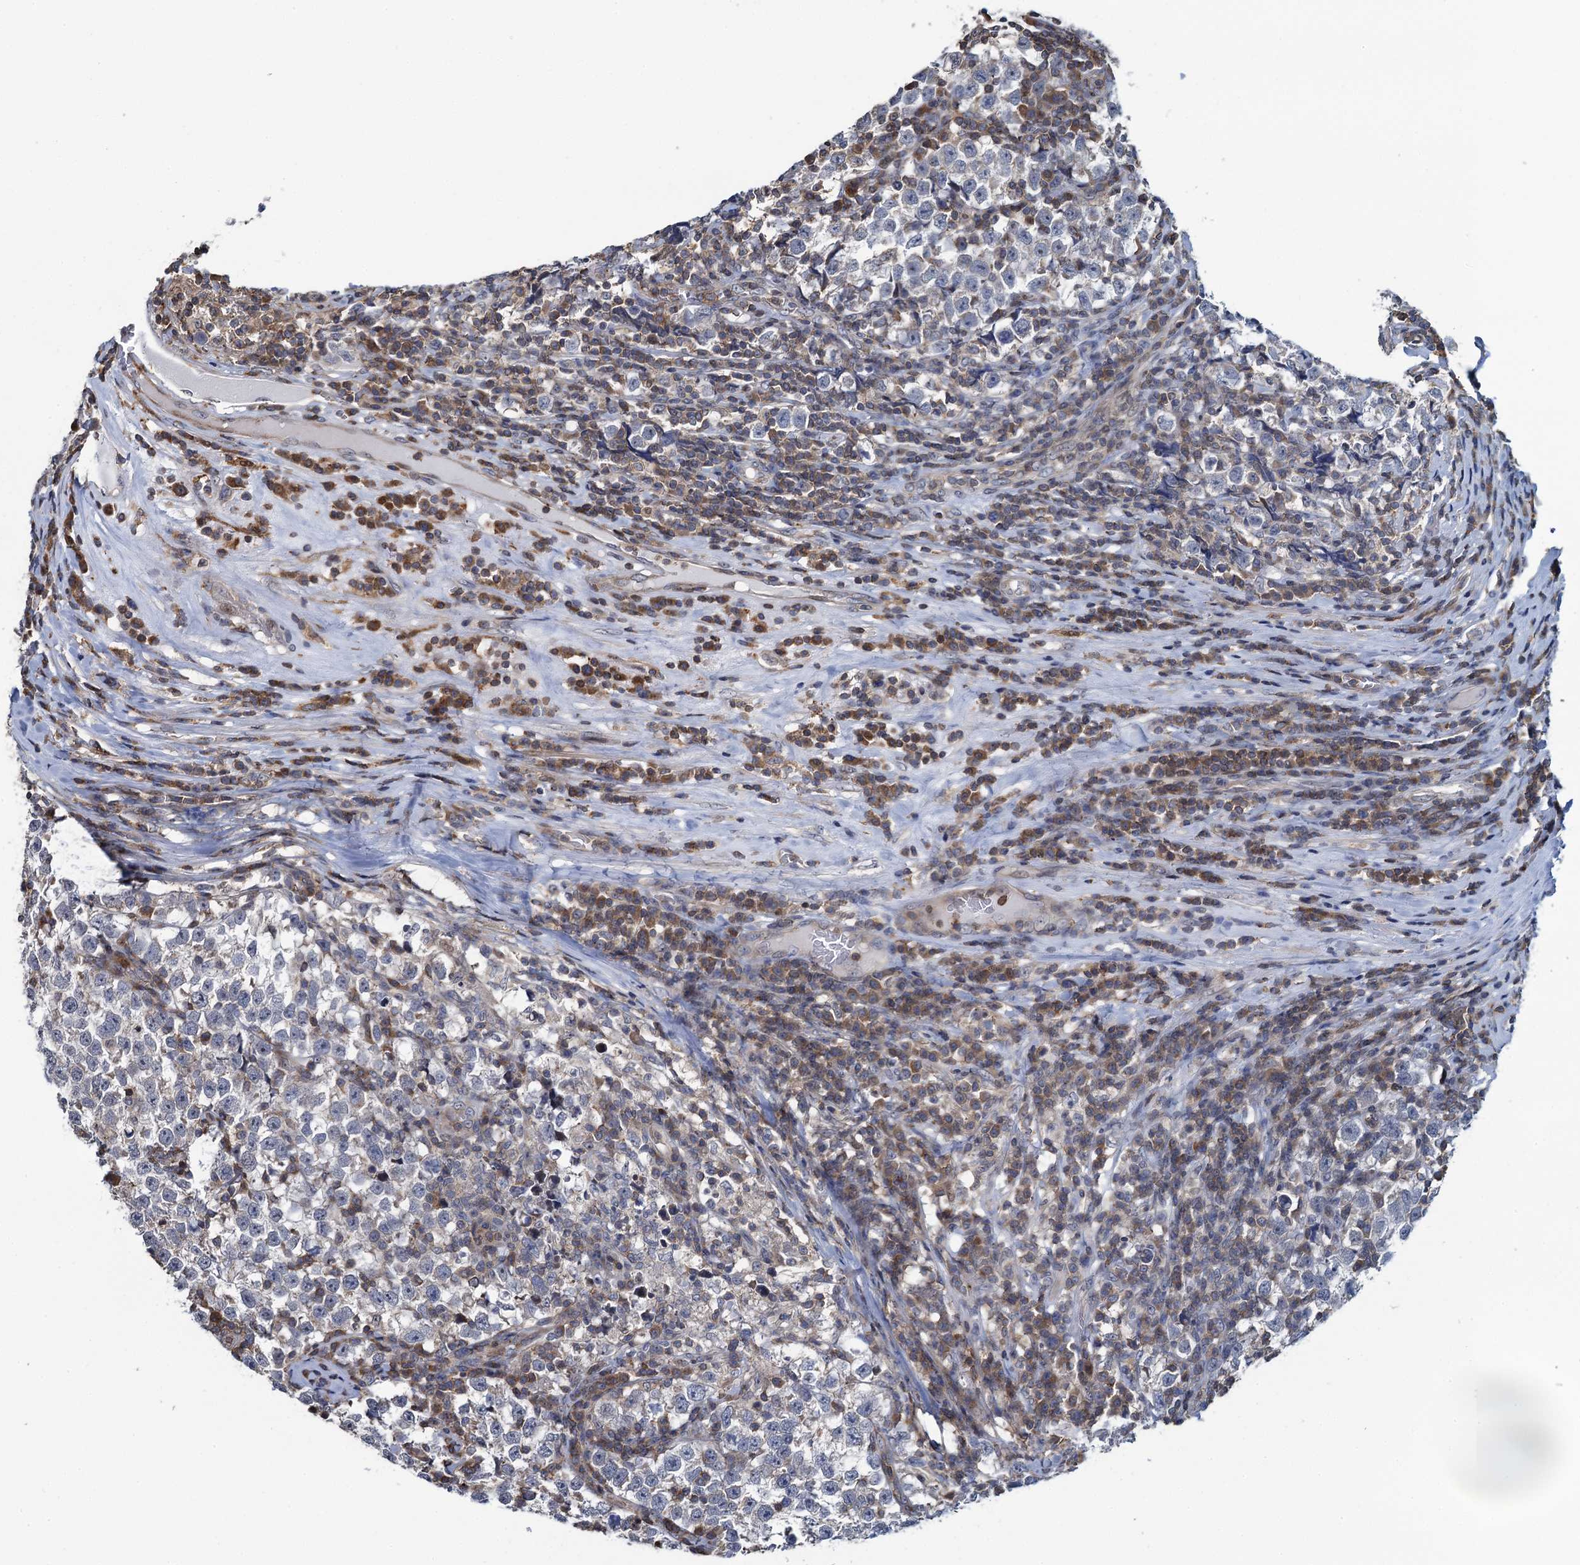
{"staining": {"intensity": "negative", "quantity": "none", "location": "none"}, "tissue": "testis cancer", "cell_type": "Tumor cells", "image_type": "cancer", "snomed": [{"axis": "morphology", "description": "Normal tissue, NOS"}, {"axis": "morphology", "description": "Seminoma, NOS"}, {"axis": "topography", "description": "Testis"}], "caption": "The histopathology image shows no staining of tumor cells in seminoma (testis).", "gene": "CCDC102A", "patient": {"sex": "male", "age": 43}}